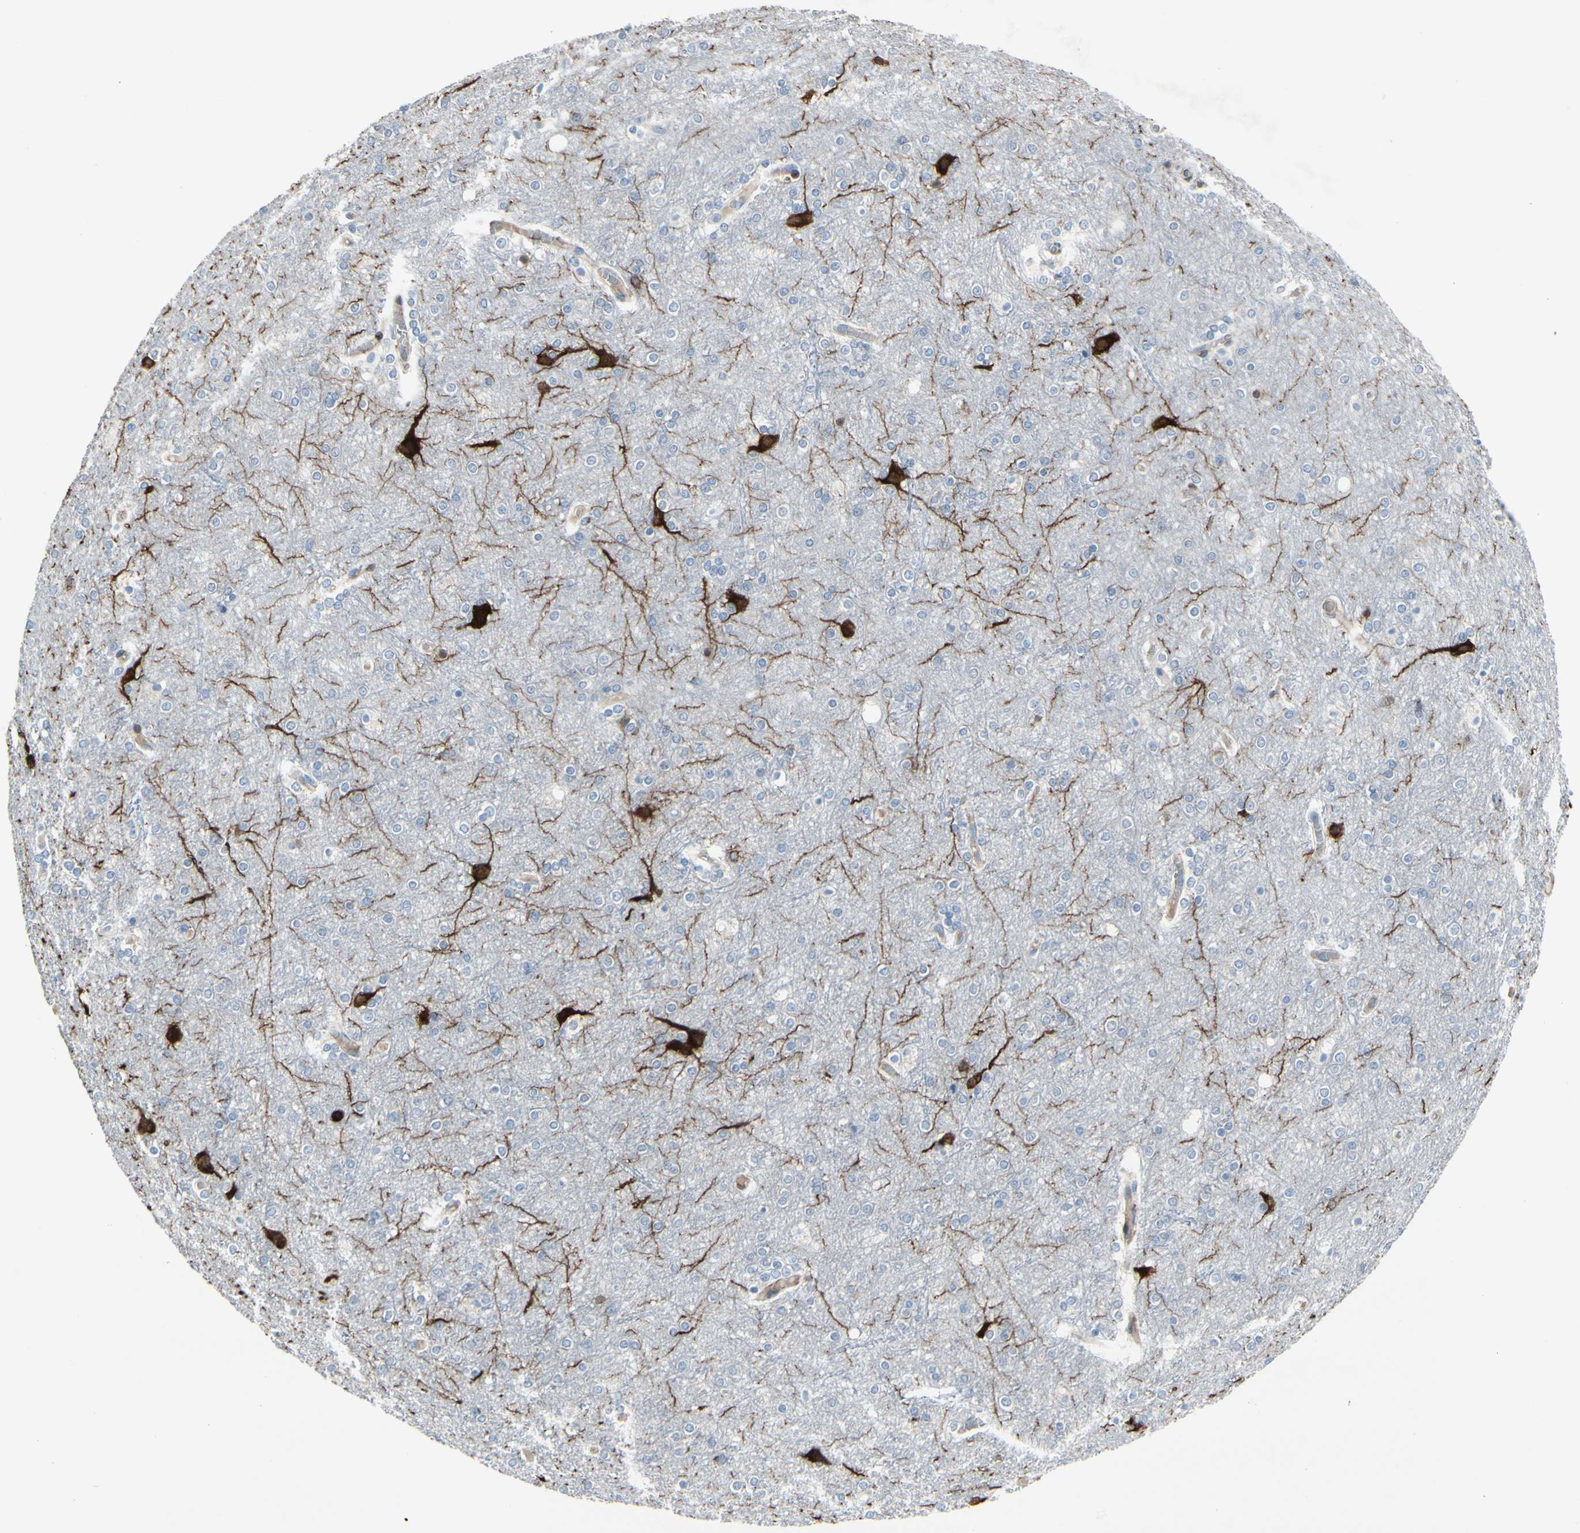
{"staining": {"intensity": "negative", "quantity": "none", "location": "none"}, "tissue": "cerebral cortex", "cell_type": "Endothelial cells", "image_type": "normal", "snomed": [{"axis": "morphology", "description": "Normal tissue, NOS"}, {"axis": "topography", "description": "Cerebral cortex"}], "caption": "The immunohistochemistry (IHC) micrograph has no significant positivity in endothelial cells of cerebral cortex. (Immunohistochemistry (ihc), brightfield microscopy, high magnification).", "gene": "MAP2", "patient": {"sex": "female", "age": 54}}